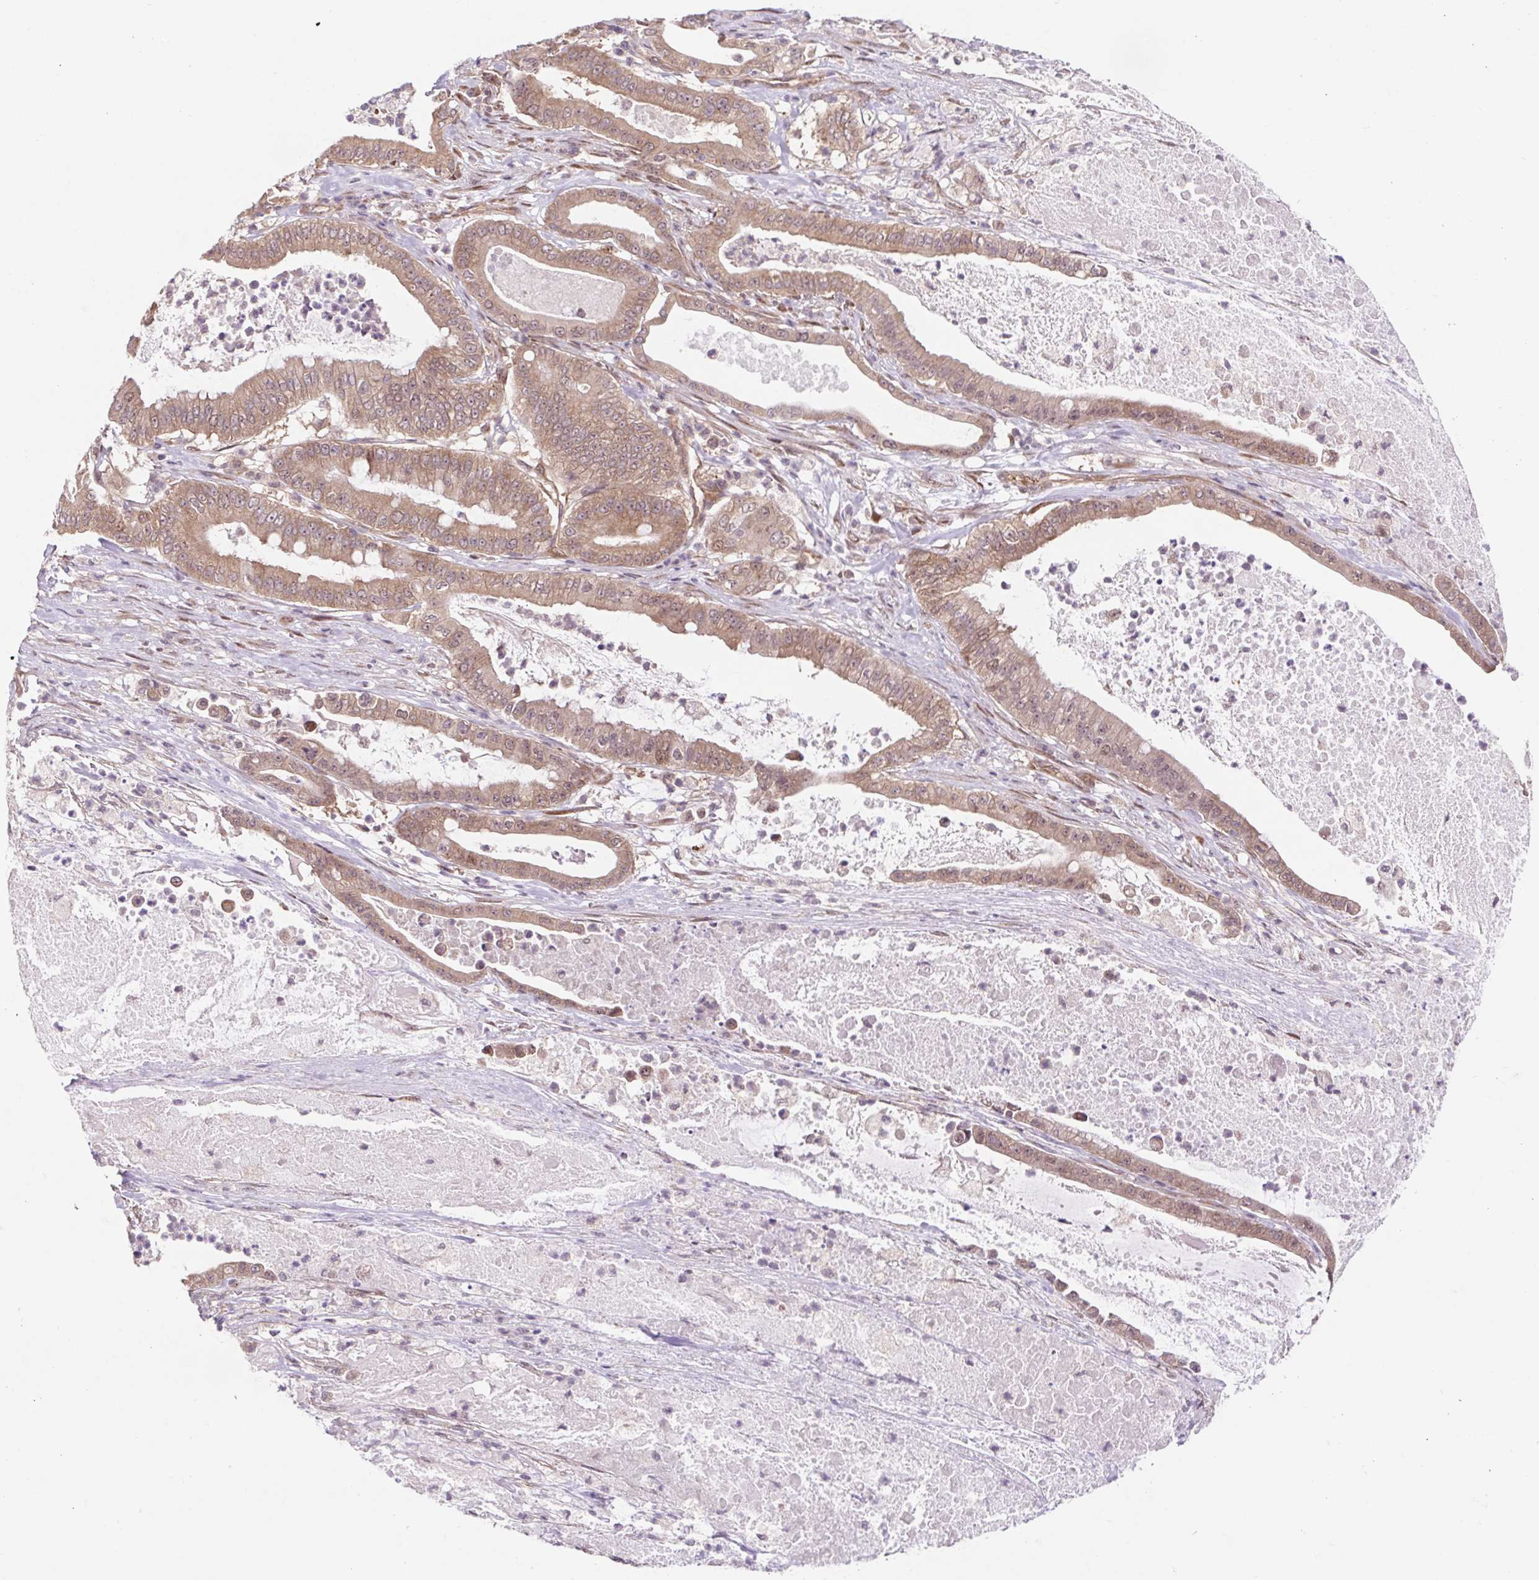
{"staining": {"intensity": "moderate", "quantity": ">75%", "location": "cytoplasmic/membranous,nuclear"}, "tissue": "pancreatic cancer", "cell_type": "Tumor cells", "image_type": "cancer", "snomed": [{"axis": "morphology", "description": "Adenocarcinoma, NOS"}, {"axis": "topography", "description": "Pancreas"}], "caption": "Immunohistochemistry staining of pancreatic adenocarcinoma, which exhibits medium levels of moderate cytoplasmic/membranous and nuclear expression in about >75% of tumor cells indicating moderate cytoplasmic/membranous and nuclear protein expression. The staining was performed using DAB (brown) for protein detection and nuclei were counterstained in hematoxylin (blue).", "gene": "HFE", "patient": {"sex": "male", "age": 71}}